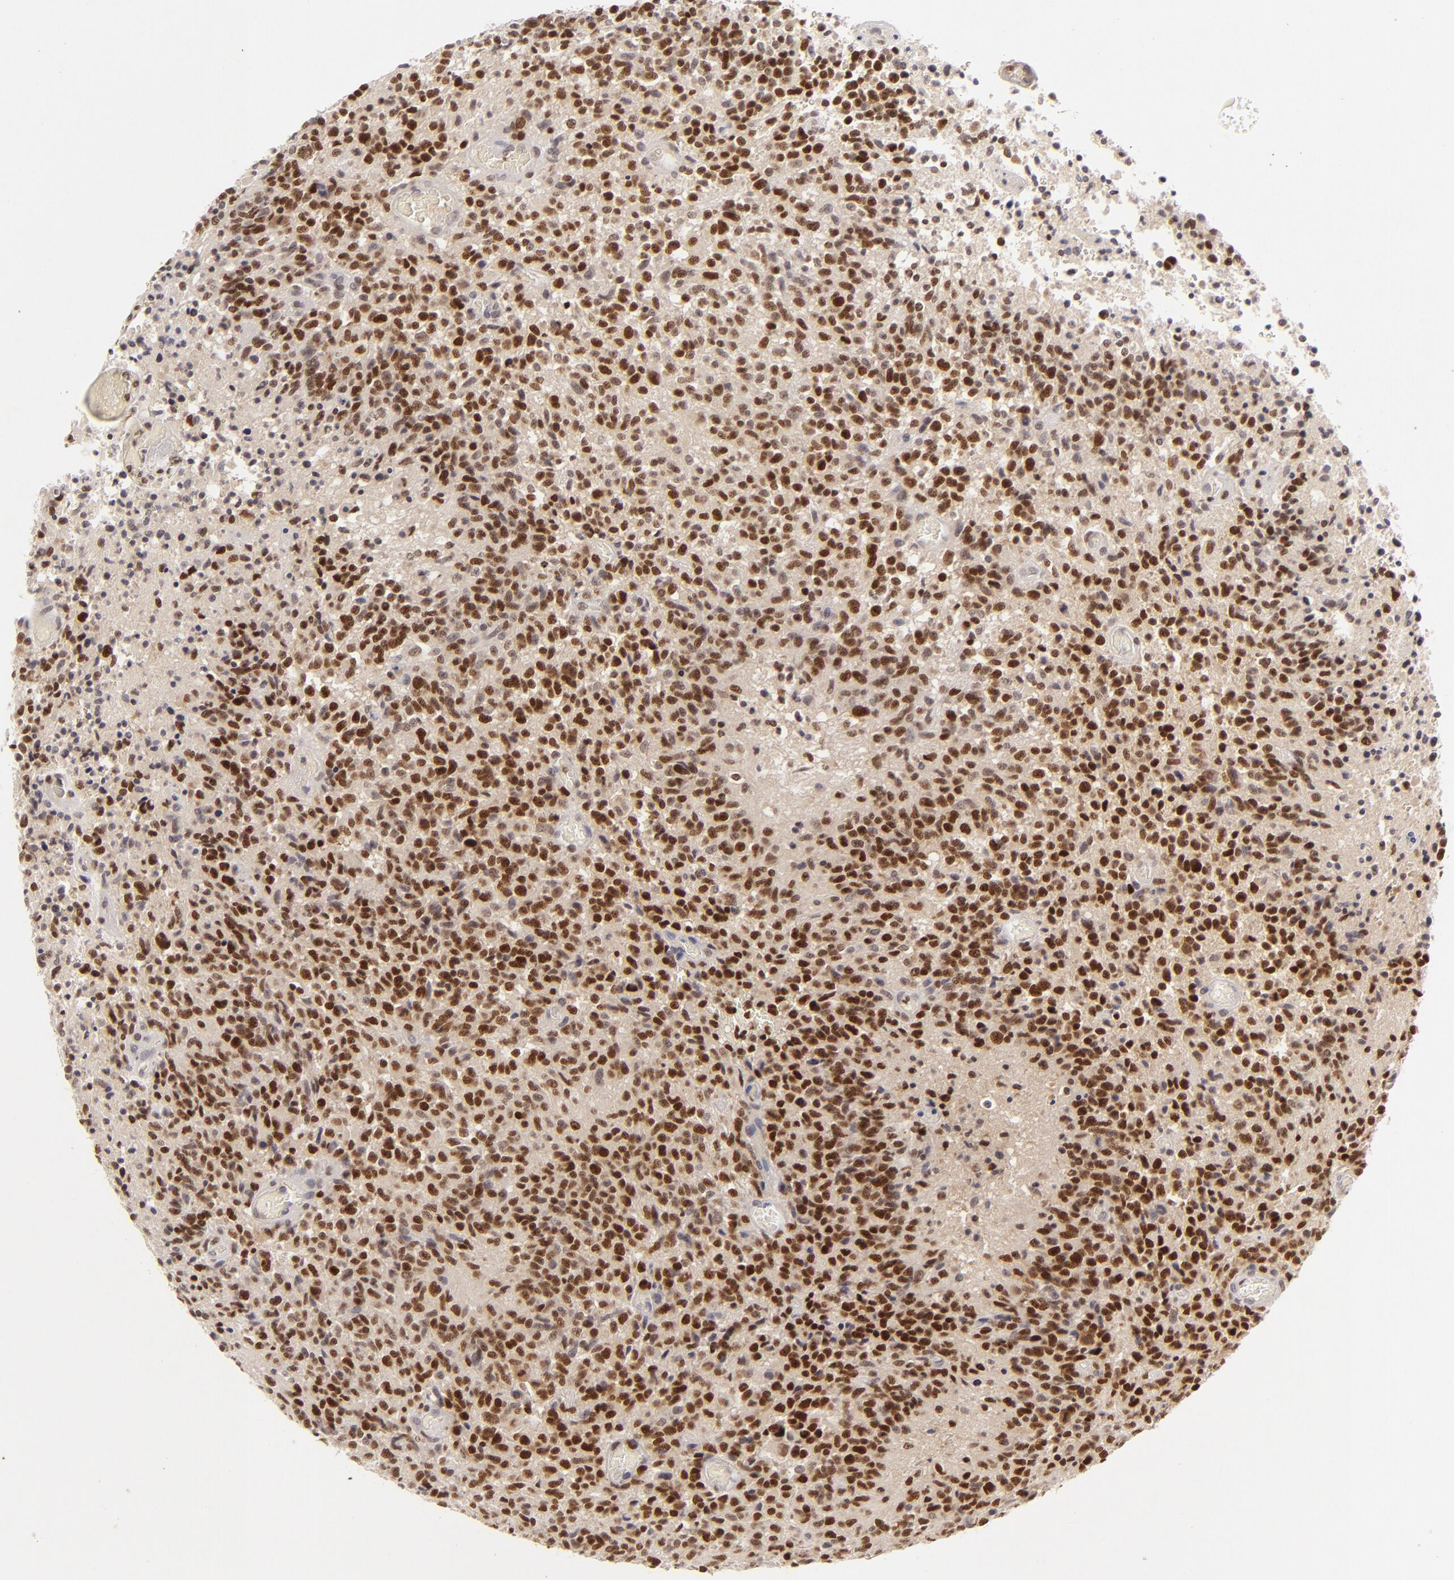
{"staining": {"intensity": "strong", "quantity": ">75%", "location": "nuclear"}, "tissue": "glioma", "cell_type": "Tumor cells", "image_type": "cancer", "snomed": [{"axis": "morphology", "description": "Glioma, malignant, High grade"}, {"axis": "topography", "description": "Brain"}], "caption": "This histopathology image displays immunohistochemistry (IHC) staining of high-grade glioma (malignant), with high strong nuclear staining in about >75% of tumor cells.", "gene": "FEN1", "patient": {"sex": "male", "age": 36}}